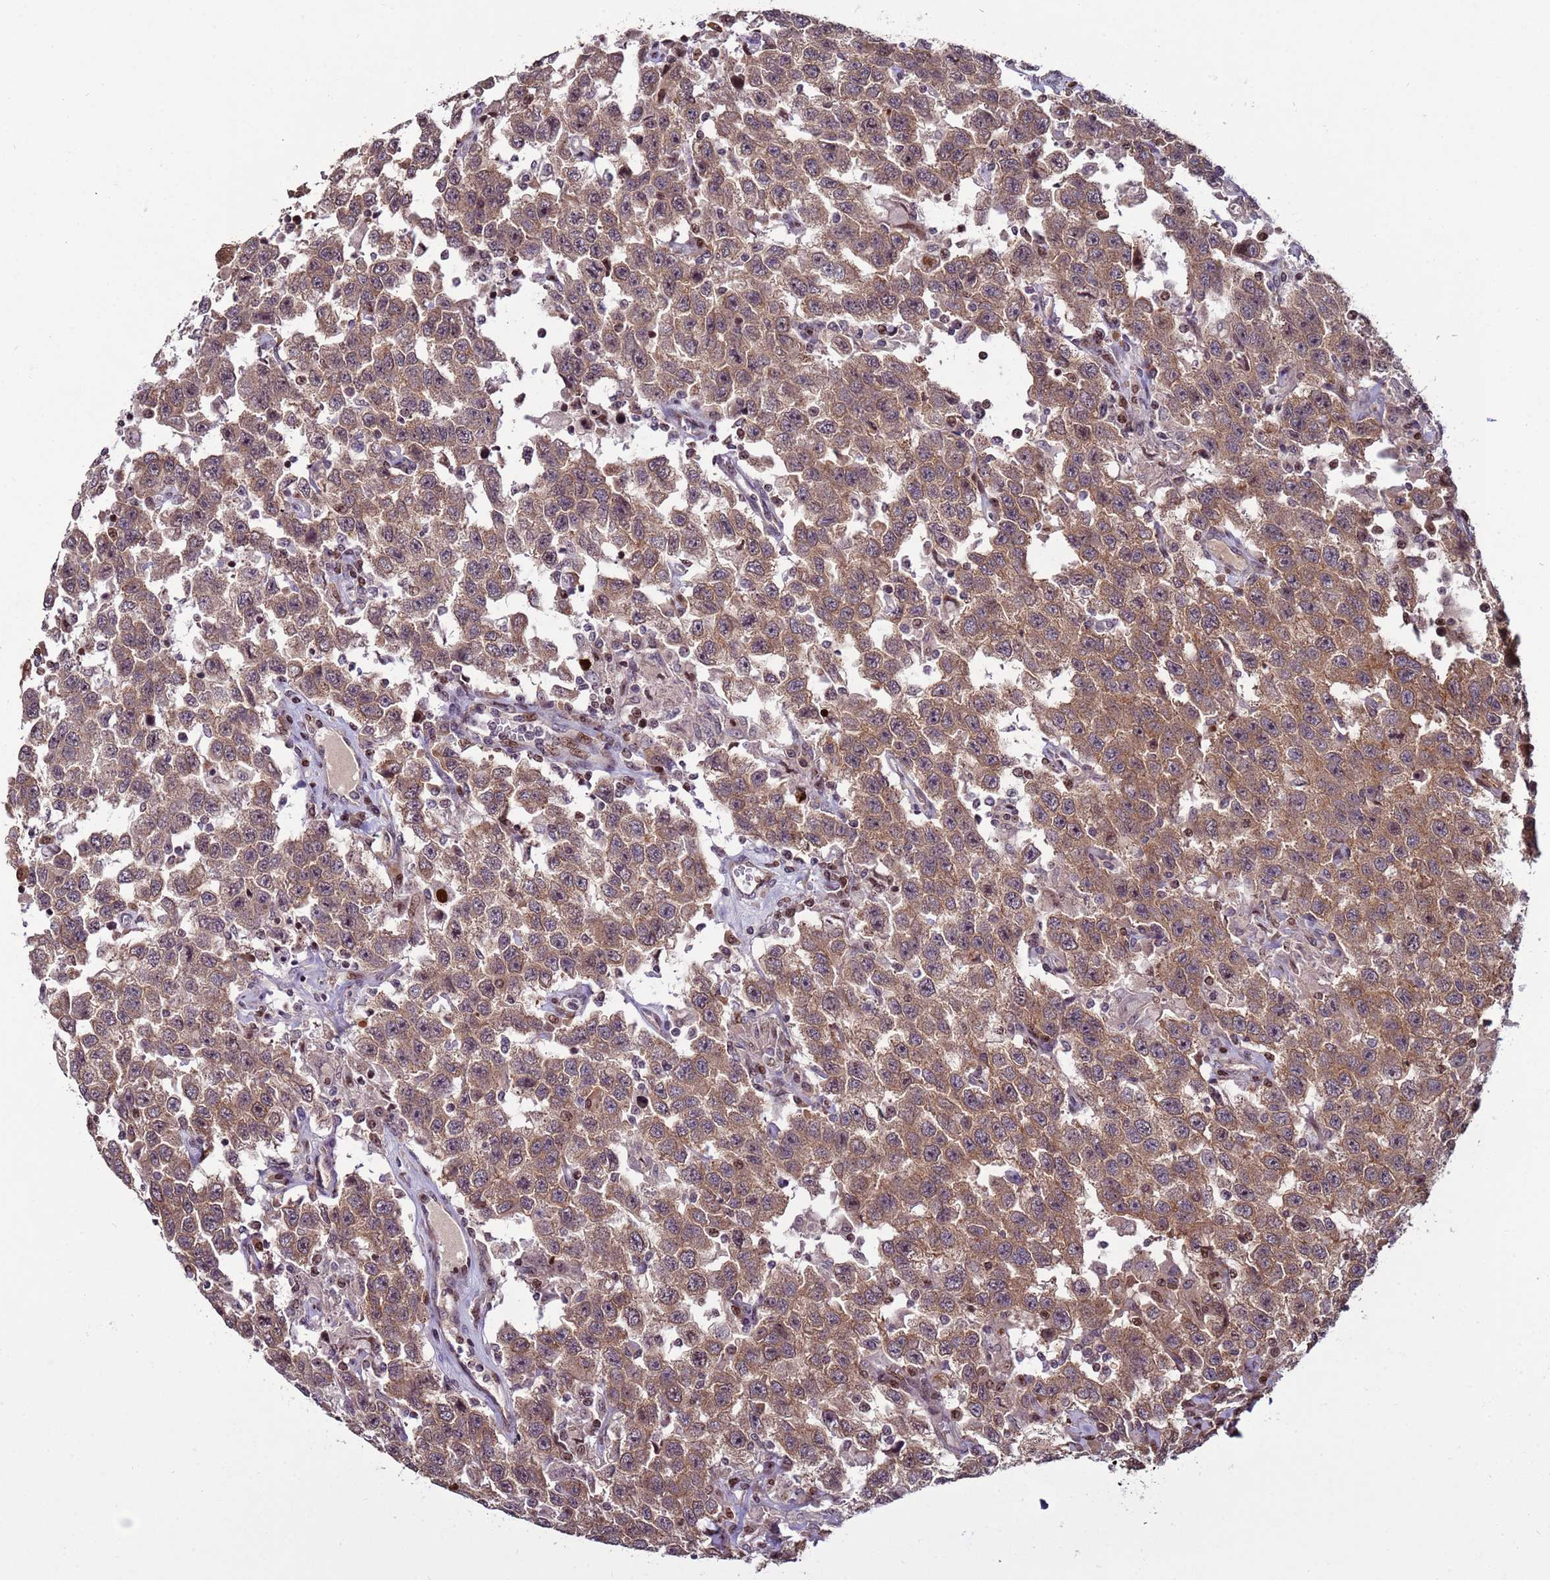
{"staining": {"intensity": "moderate", "quantity": ">75%", "location": "cytoplasmic/membranous"}, "tissue": "testis cancer", "cell_type": "Tumor cells", "image_type": "cancer", "snomed": [{"axis": "morphology", "description": "Seminoma, NOS"}, {"axis": "topography", "description": "Testis"}], "caption": "An image showing moderate cytoplasmic/membranous staining in about >75% of tumor cells in seminoma (testis), as visualized by brown immunohistochemical staining.", "gene": "HGH1", "patient": {"sex": "male", "age": 41}}